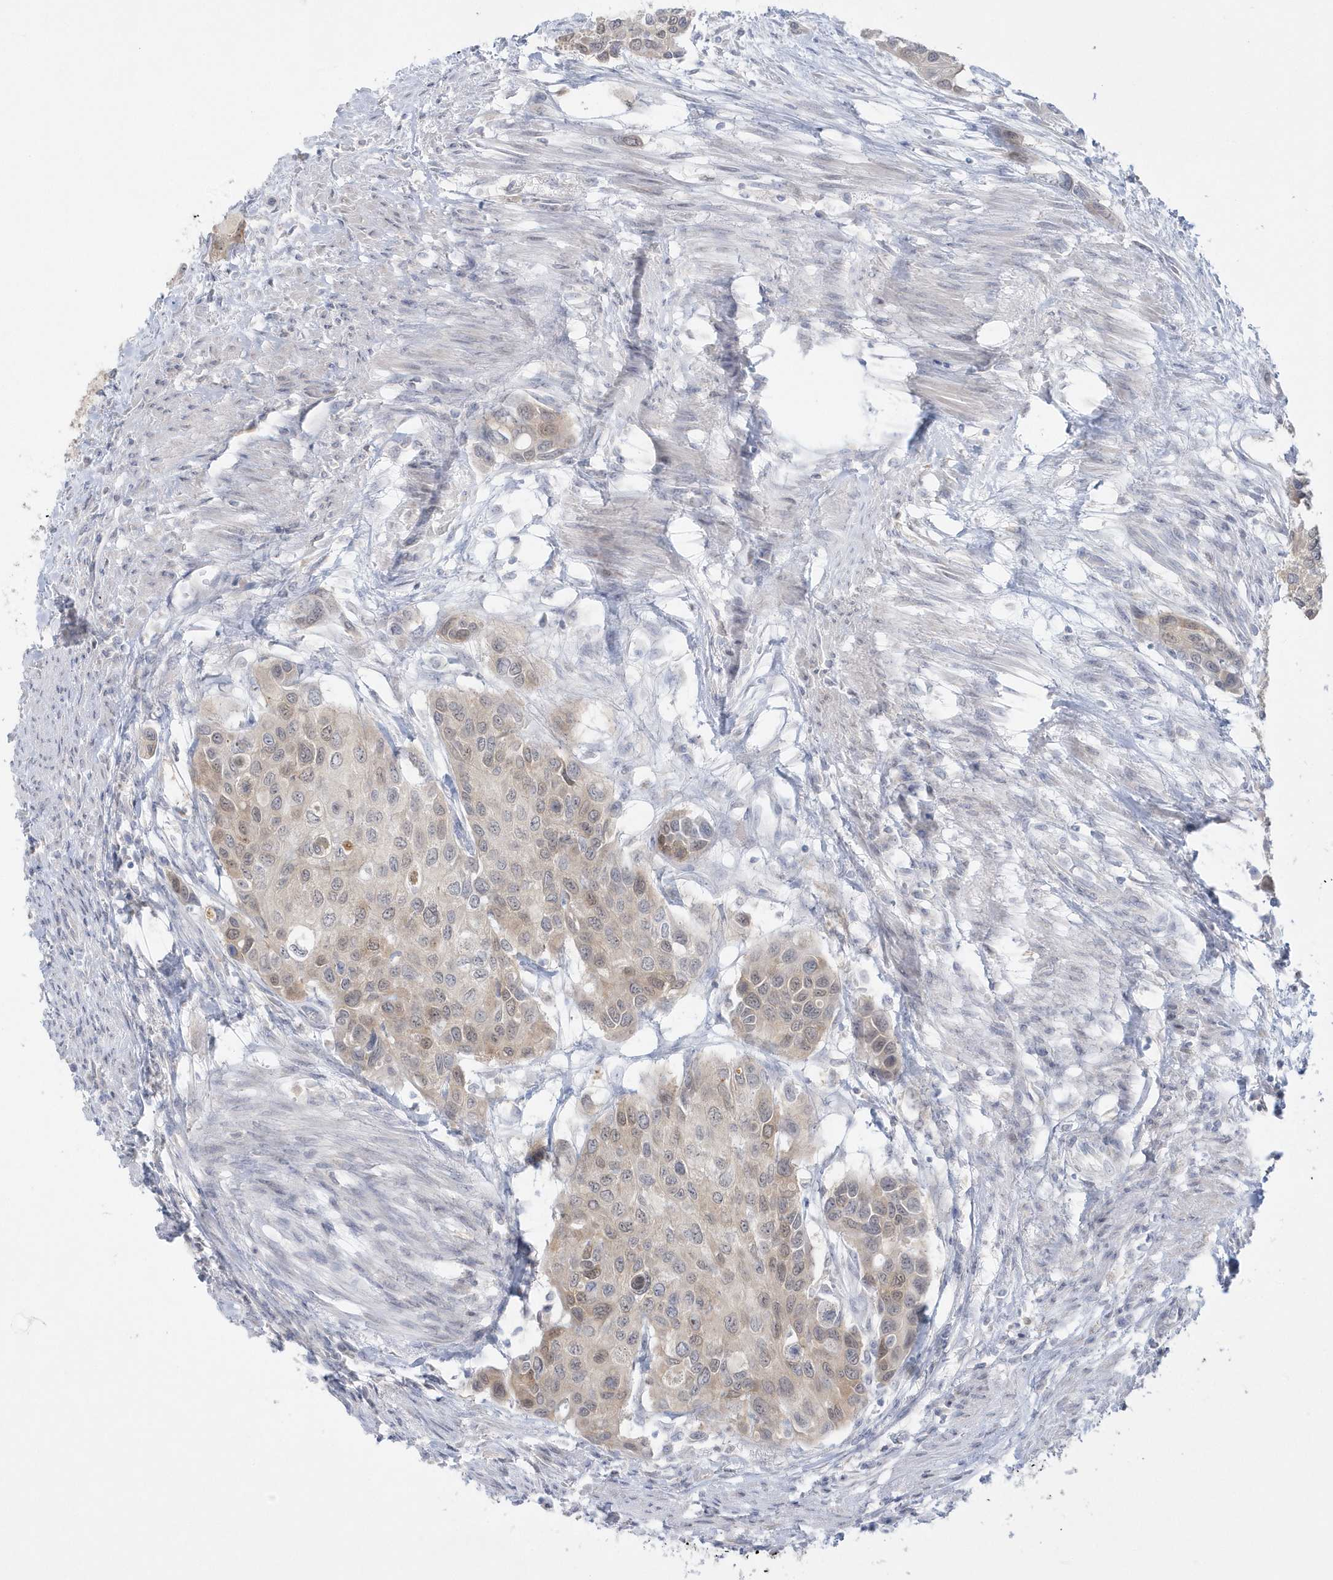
{"staining": {"intensity": "weak", "quantity": "<25%", "location": "cytoplasmic/membranous,nuclear"}, "tissue": "urothelial cancer", "cell_type": "Tumor cells", "image_type": "cancer", "snomed": [{"axis": "morphology", "description": "Normal tissue, NOS"}, {"axis": "morphology", "description": "Urothelial carcinoma, High grade"}, {"axis": "topography", "description": "Vascular tissue"}, {"axis": "topography", "description": "Urinary bladder"}], "caption": "An immunohistochemistry micrograph of urothelial carcinoma (high-grade) is shown. There is no staining in tumor cells of urothelial carcinoma (high-grade).", "gene": "PCBD1", "patient": {"sex": "female", "age": 56}}